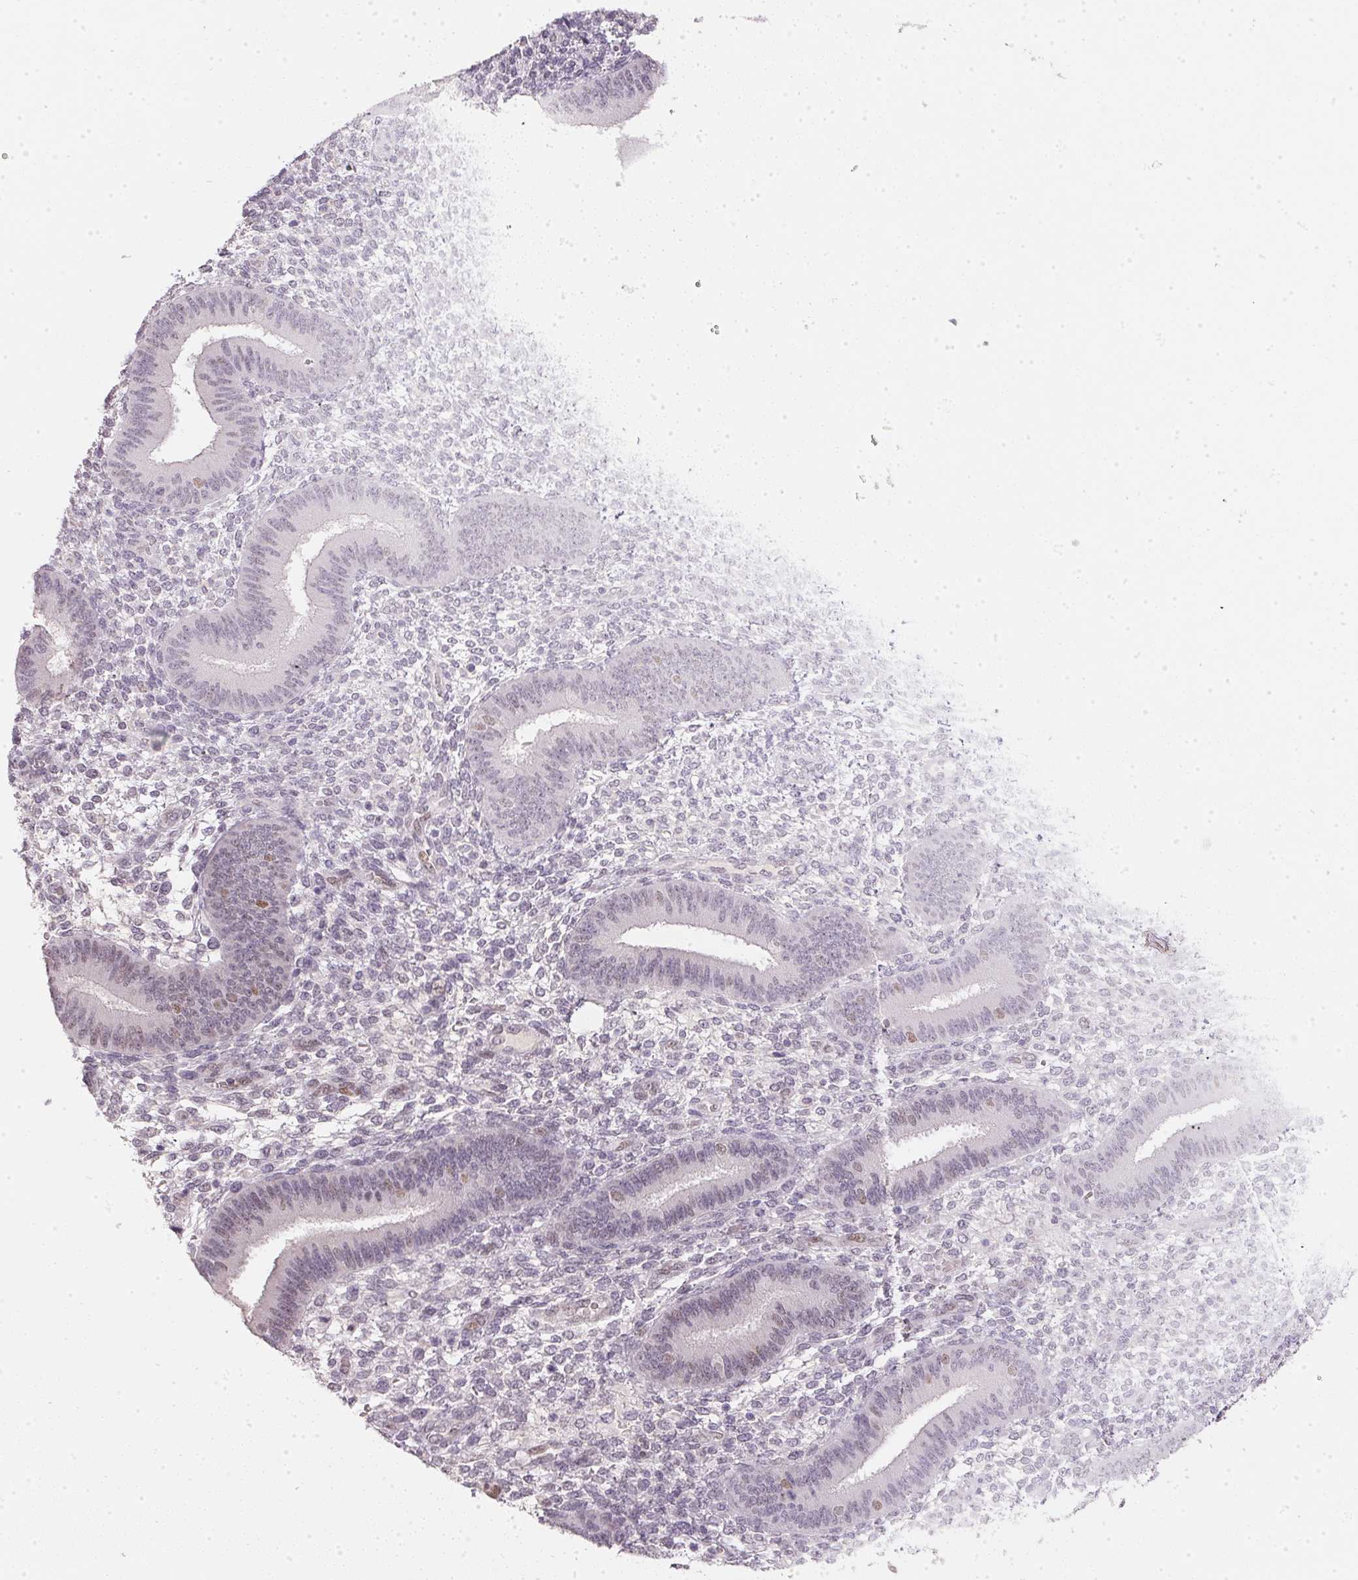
{"staining": {"intensity": "negative", "quantity": "none", "location": "none"}, "tissue": "endometrium", "cell_type": "Cells in endometrial stroma", "image_type": "normal", "snomed": [{"axis": "morphology", "description": "Normal tissue, NOS"}, {"axis": "topography", "description": "Endometrium"}], "caption": "Endometrium was stained to show a protein in brown. There is no significant positivity in cells in endometrial stroma. (Stains: DAB (3,3'-diaminobenzidine) immunohistochemistry with hematoxylin counter stain, Microscopy: brightfield microscopy at high magnification).", "gene": "POLR3G", "patient": {"sex": "female", "age": 39}}